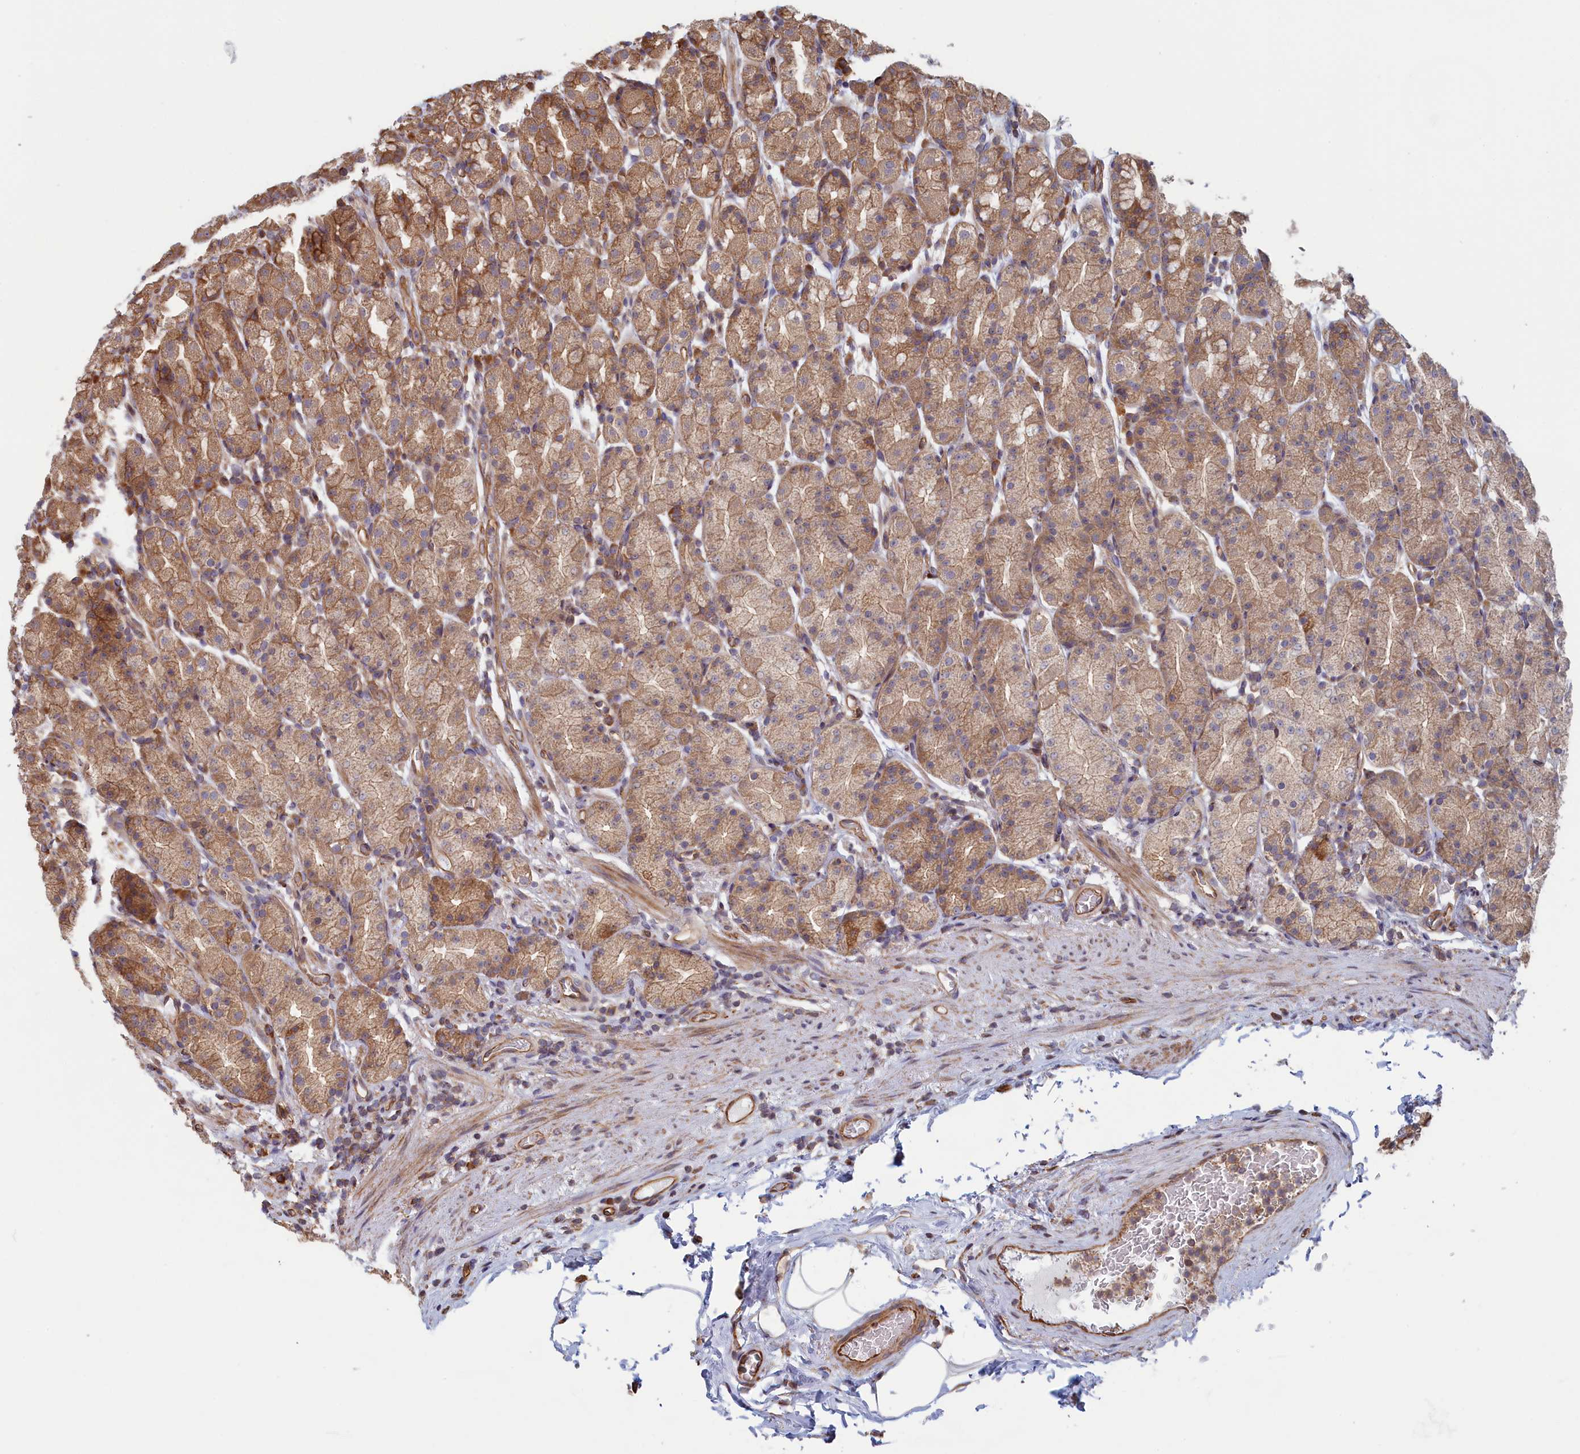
{"staining": {"intensity": "moderate", "quantity": ">75%", "location": "cytoplasmic/membranous"}, "tissue": "stomach", "cell_type": "Glandular cells", "image_type": "normal", "snomed": [{"axis": "morphology", "description": "Normal tissue, NOS"}, {"axis": "topography", "description": "Stomach, upper"}, {"axis": "topography", "description": "Stomach, lower"}, {"axis": "topography", "description": "Small intestine"}], "caption": "Moderate cytoplasmic/membranous expression for a protein is present in about >75% of glandular cells of benign stomach using IHC.", "gene": "RILPL1", "patient": {"sex": "male", "age": 68}}